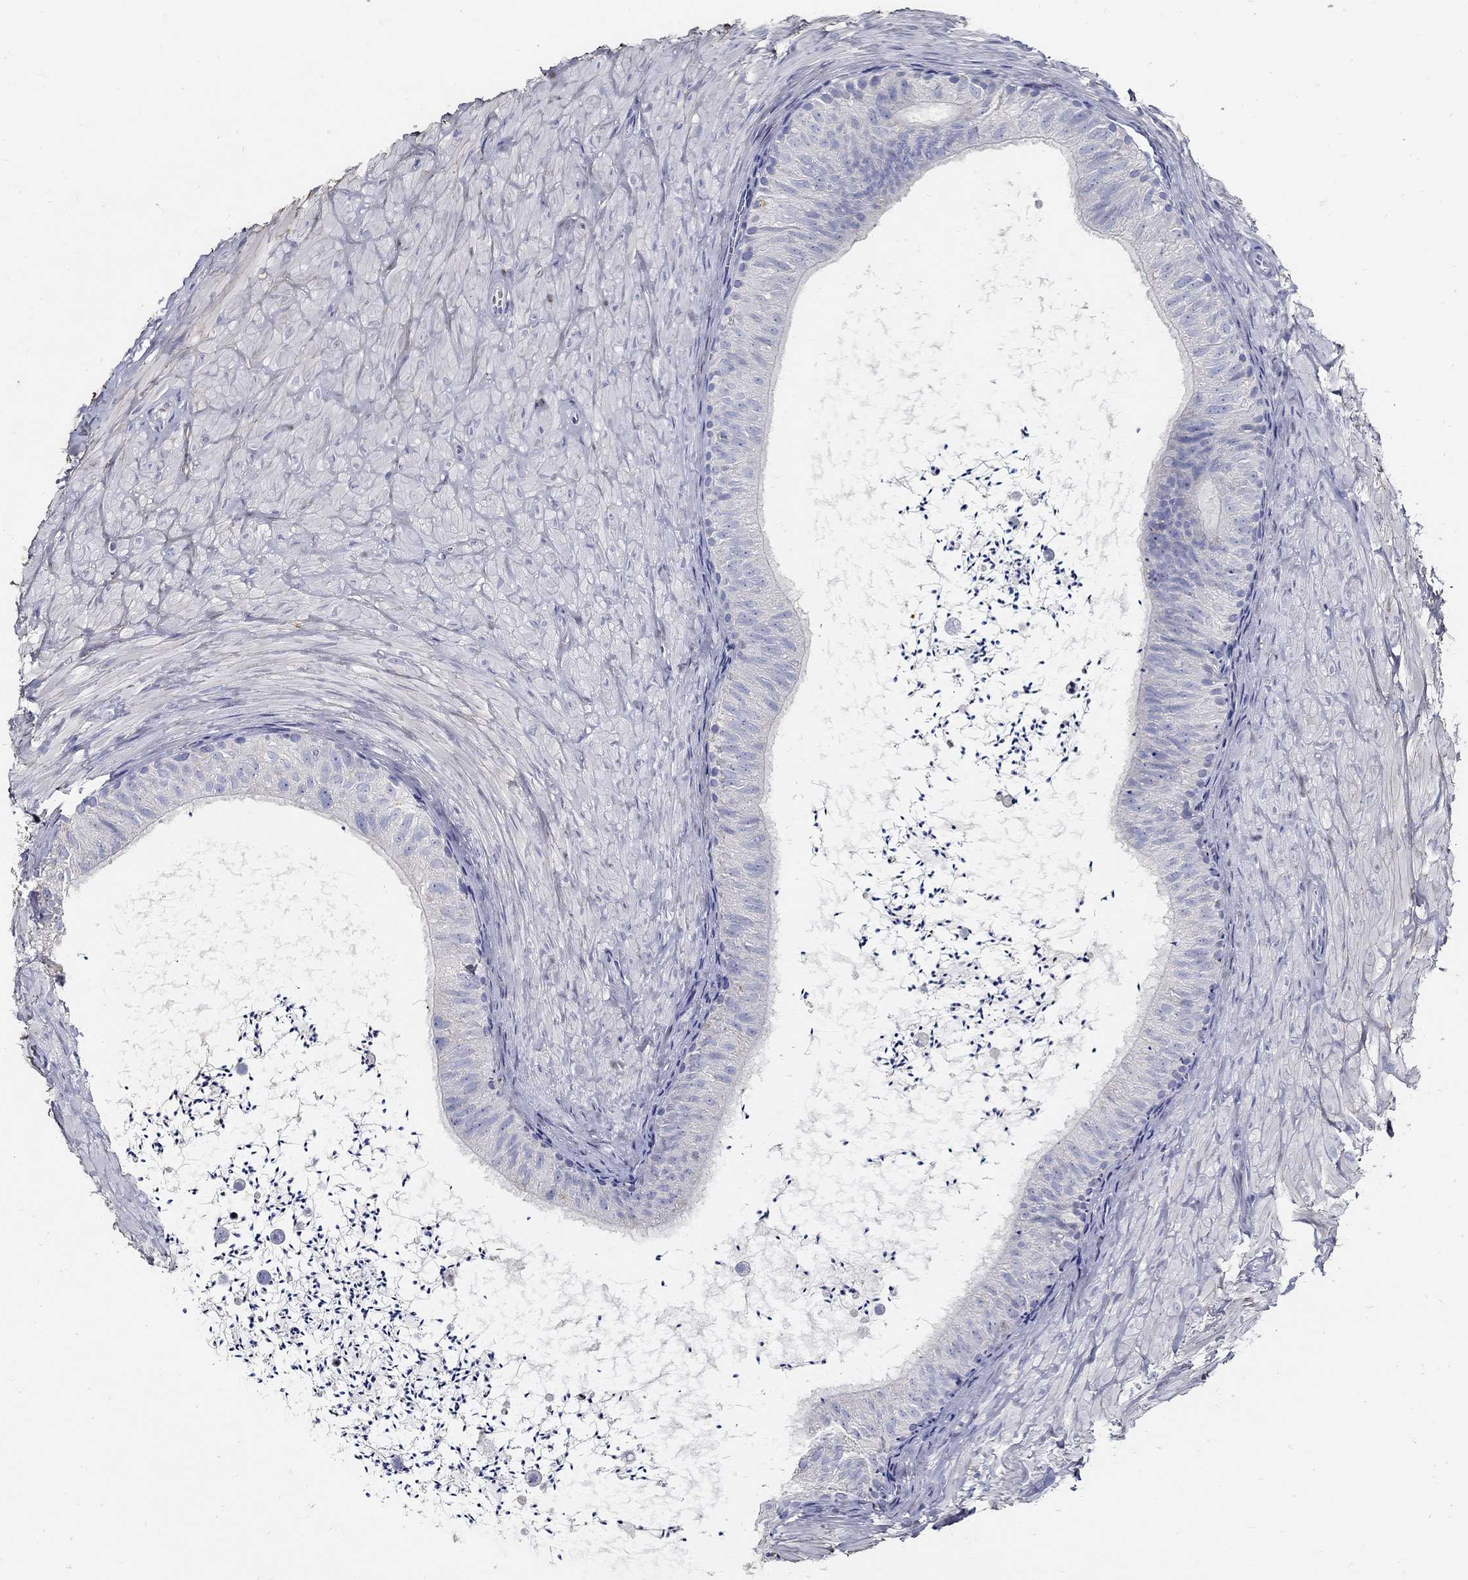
{"staining": {"intensity": "negative", "quantity": "none", "location": "none"}, "tissue": "epididymis", "cell_type": "Glandular cells", "image_type": "normal", "snomed": [{"axis": "morphology", "description": "Normal tissue, NOS"}, {"axis": "topography", "description": "Epididymis"}], "caption": "This micrograph is of normal epididymis stained with immunohistochemistry (IHC) to label a protein in brown with the nuclei are counter-stained blue. There is no expression in glandular cells.", "gene": "TGFBI", "patient": {"sex": "male", "age": 32}}